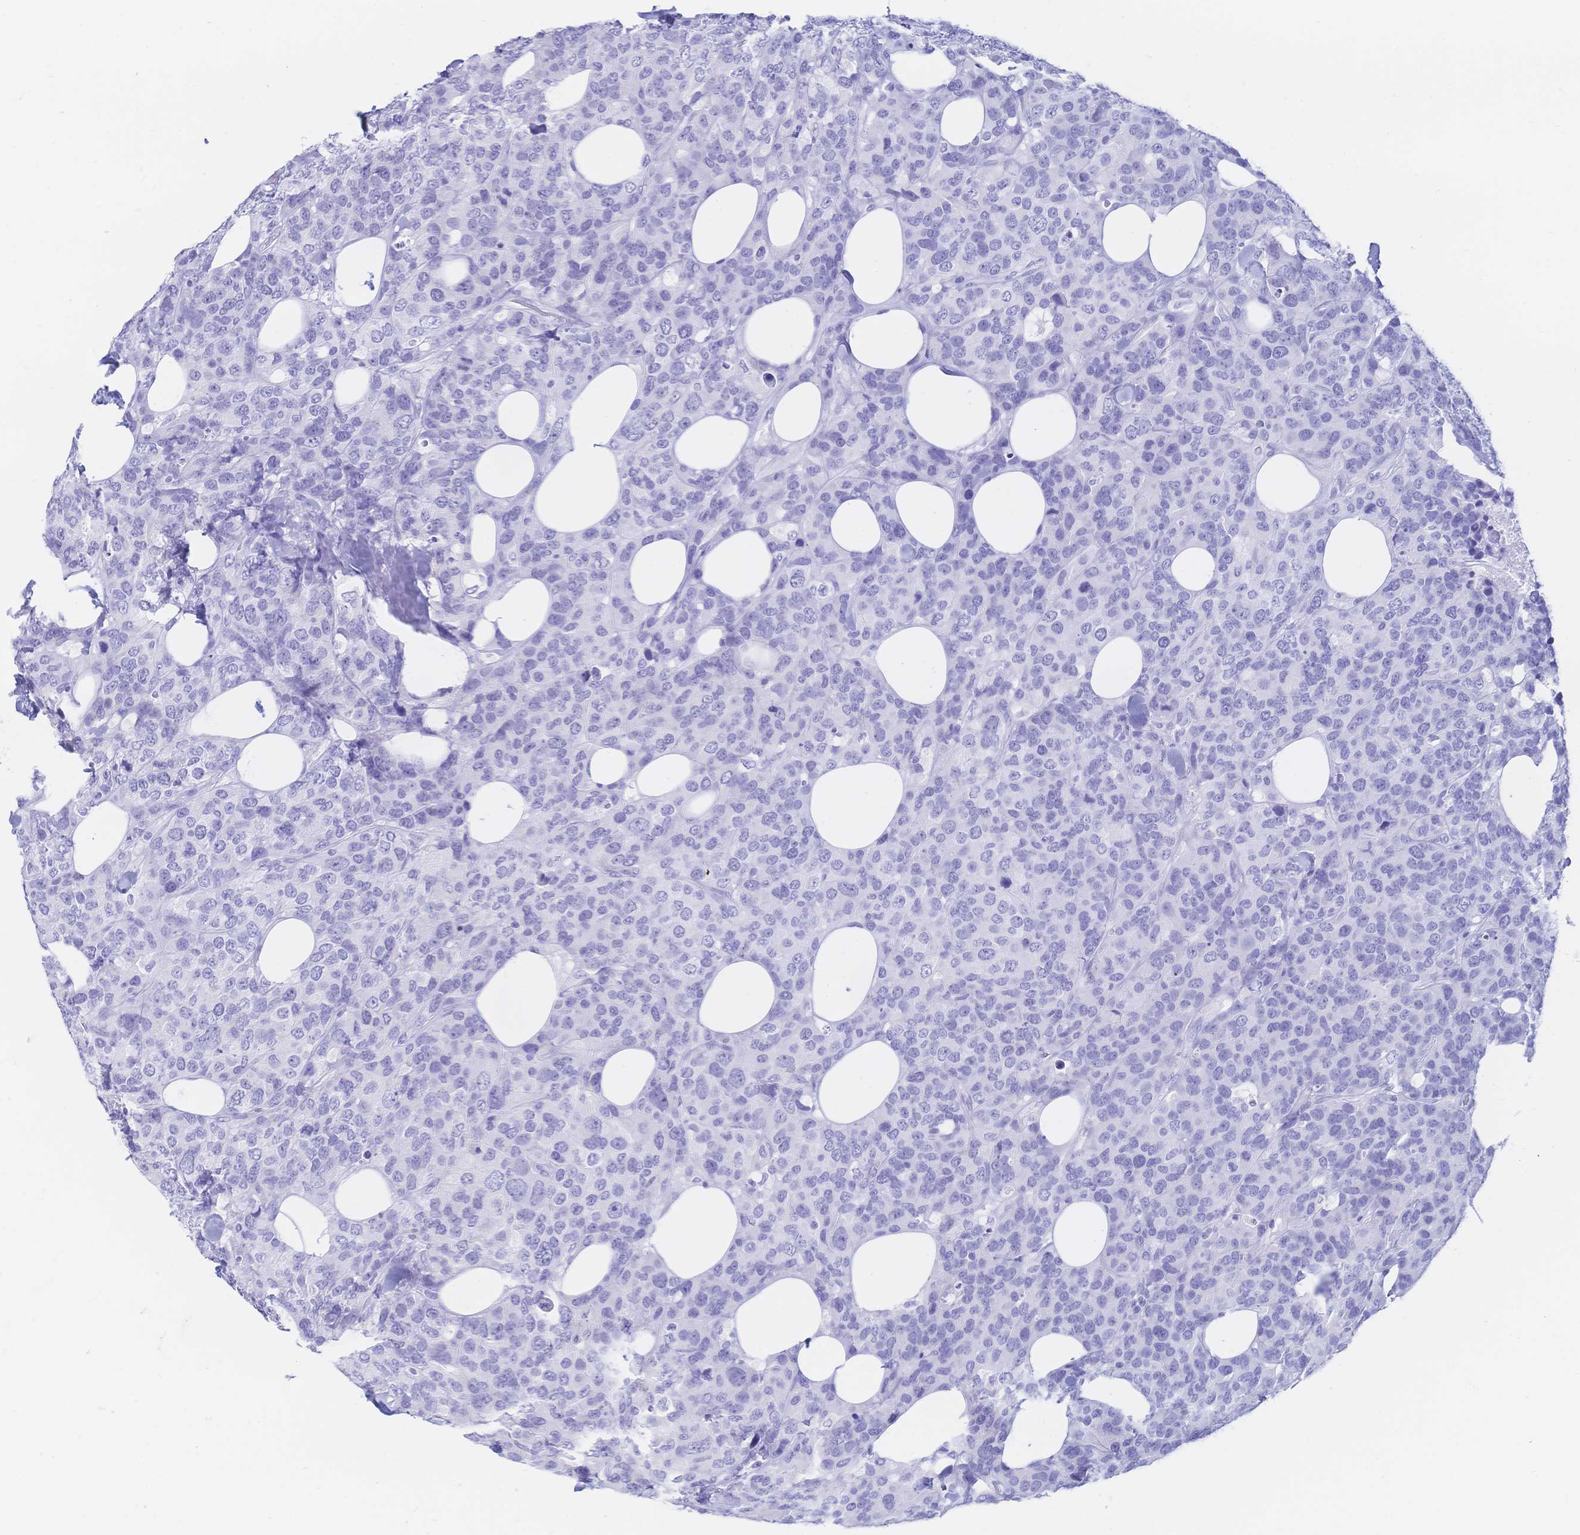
{"staining": {"intensity": "negative", "quantity": "none", "location": "none"}, "tissue": "breast cancer", "cell_type": "Tumor cells", "image_type": "cancer", "snomed": [{"axis": "morphology", "description": "Lobular carcinoma"}, {"axis": "topography", "description": "Breast"}], "caption": "Protein analysis of breast cancer (lobular carcinoma) shows no significant staining in tumor cells. The staining was performed using DAB to visualize the protein expression in brown, while the nuclei were stained in blue with hematoxylin (Magnification: 20x).", "gene": "MEP1B", "patient": {"sex": "female", "age": 59}}